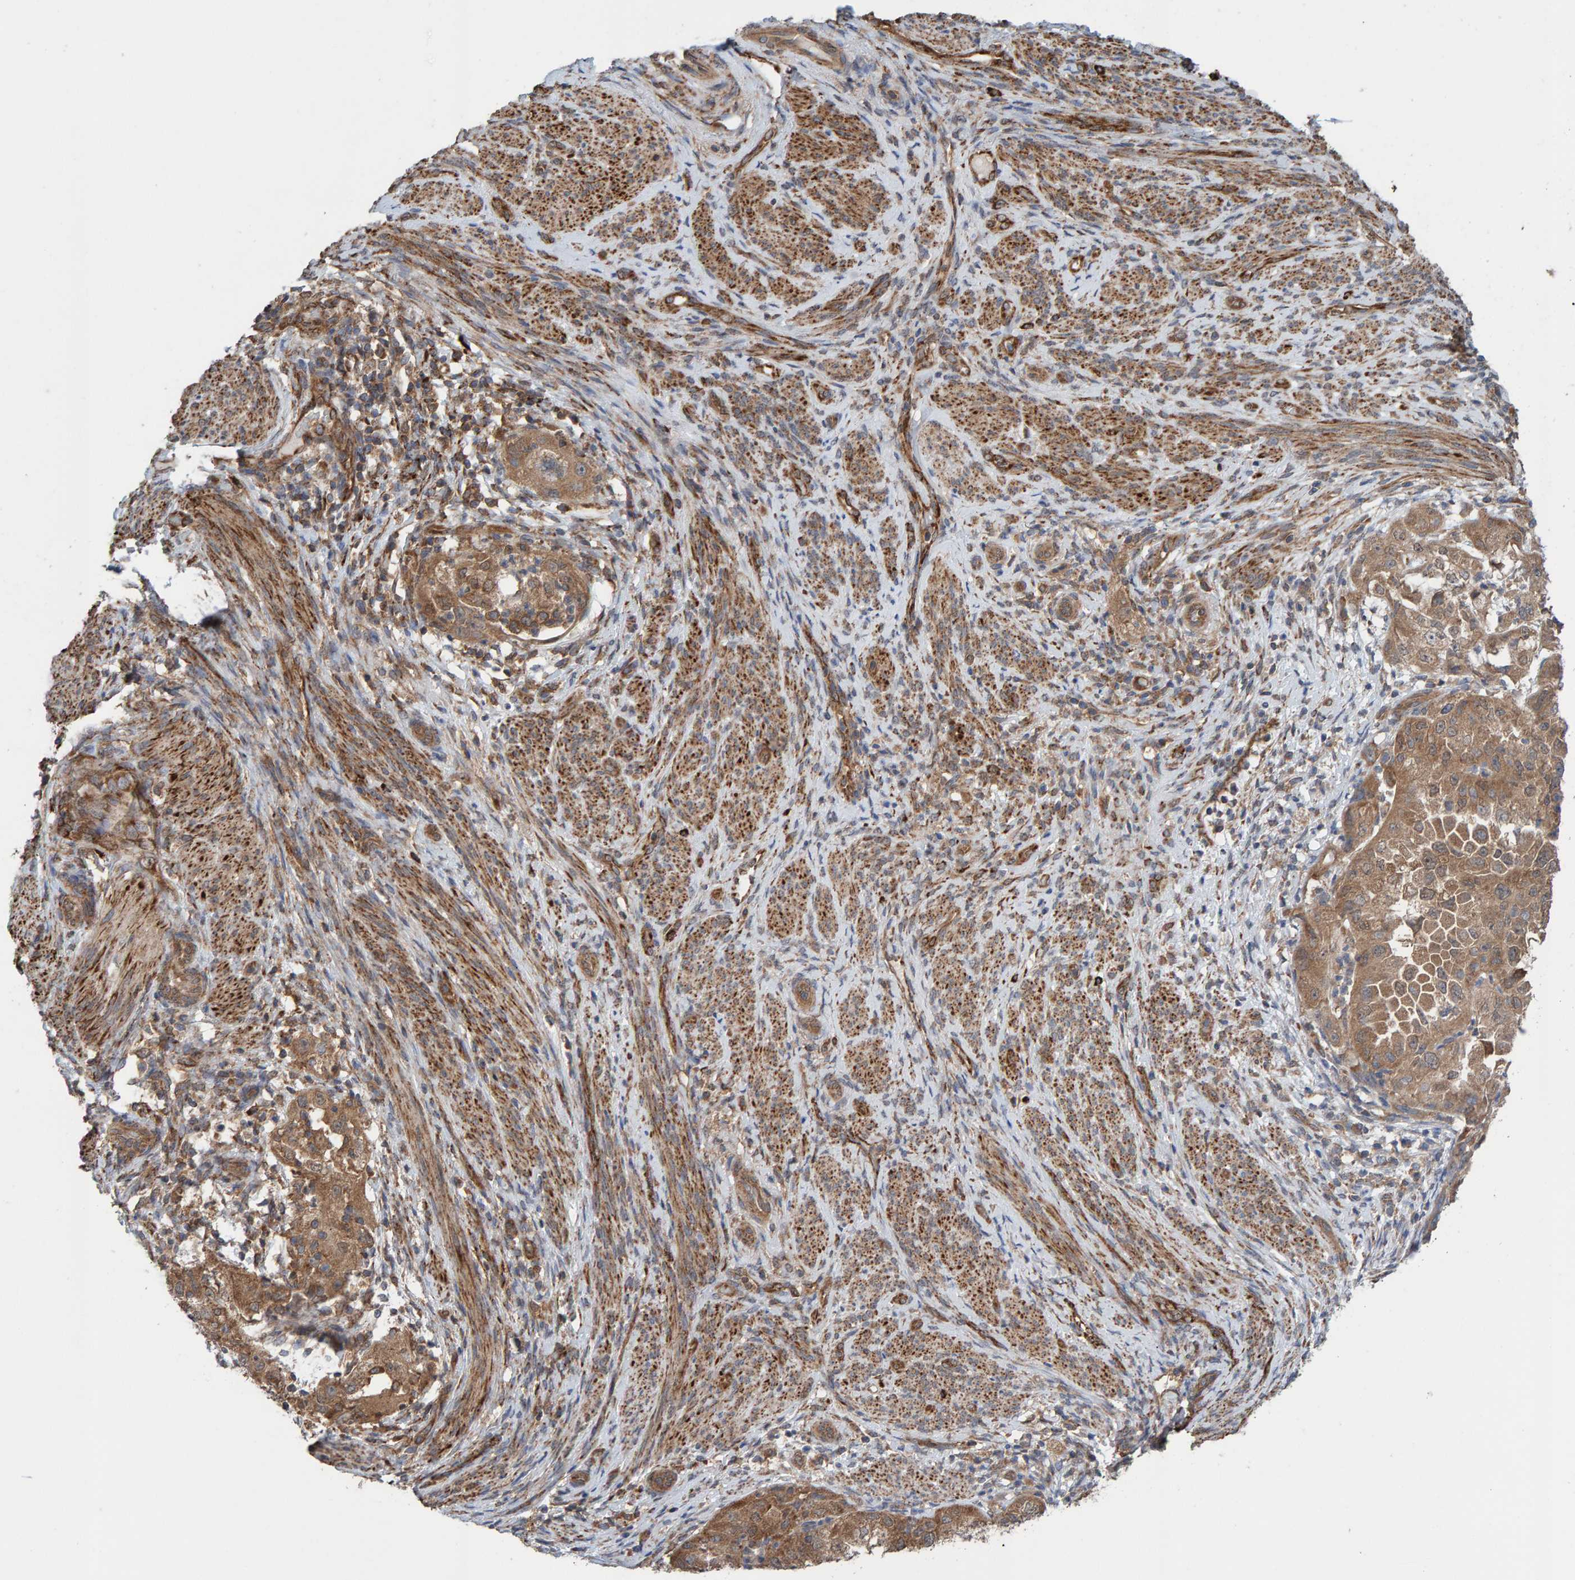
{"staining": {"intensity": "moderate", "quantity": ">75%", "location": "cytoplasmic/membranous"}, "tissue": "endometrial cancer", "cell_type": "Tumor cells", "image_type": "cancer", "snomed": [{"axis": "morphology", "description": "Adenocarcinoma, NOS"}, {"axis": "topography", "description": "Endometrium"}], "caption": "Immunohistochemical staining of endometrial cancer reveals moderate cytoplasmic/membranous protein staining in approximately >75% of tumor cells.", "gene": "LRSAM1", "patient": {"sex": "female", "age": 85}}